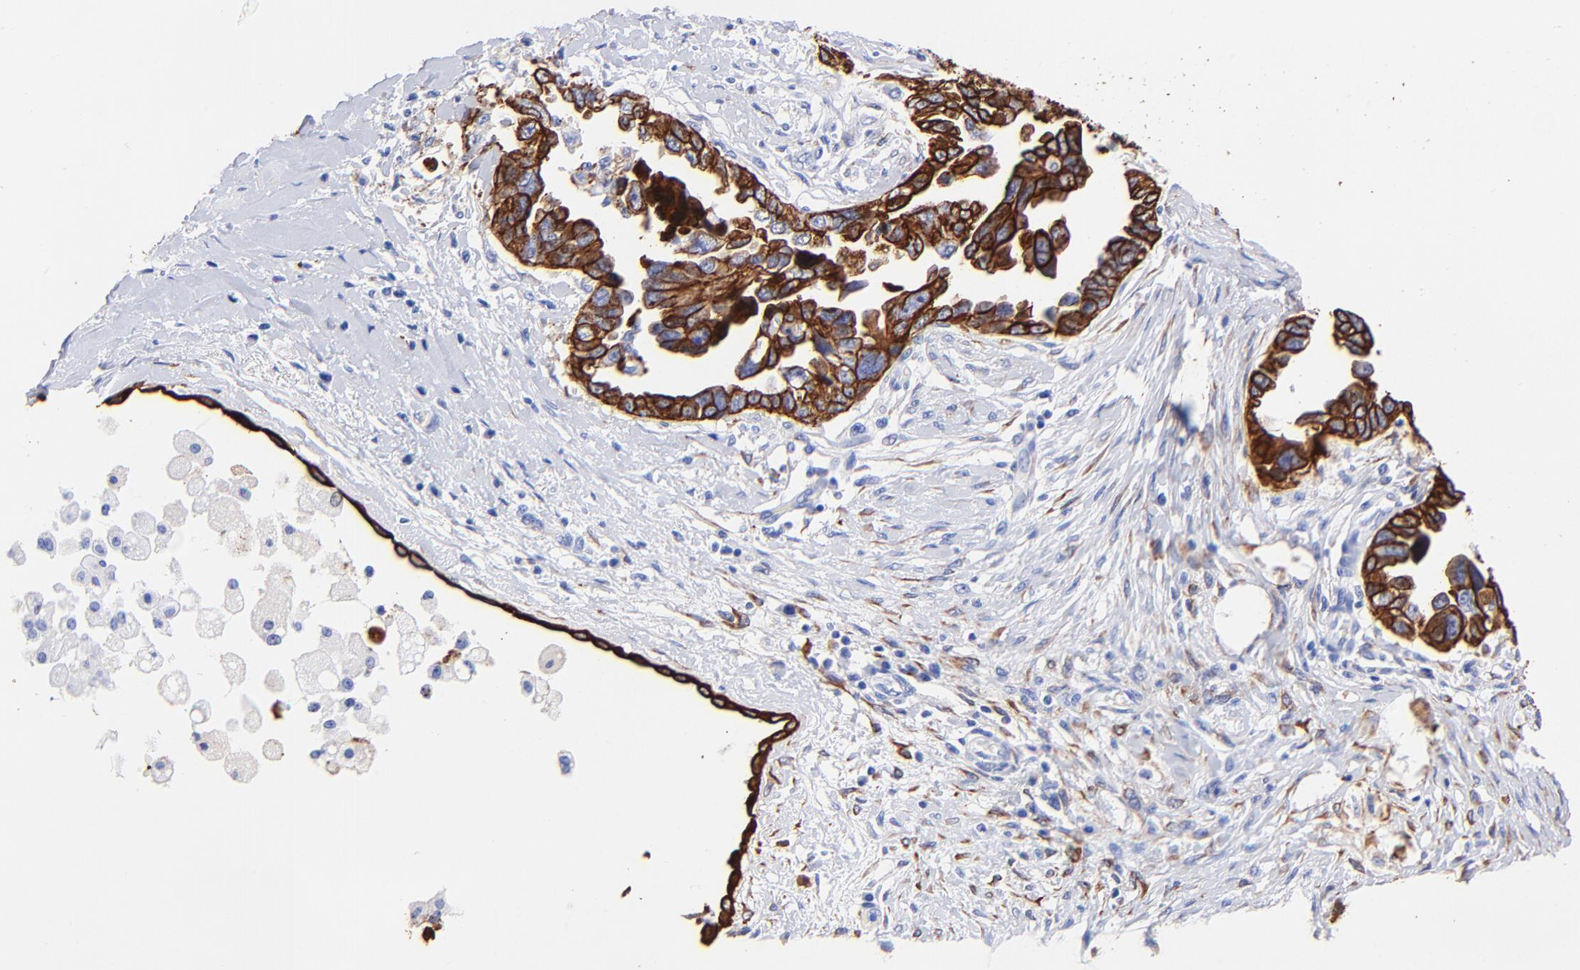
{"staining": {"intensity": "strong", "quantity": ">75%", "location": "cytoplasmic/membranous"}, "tissue": "ovarian cancer", "cell_type": "Tumor cells", "image_type": "cancer", "snomed": [{"axis": "morphology", "description": "Cystadenocarcinoma, serous, NOS"}, {"axis": "topography", "description": "Ovary"}], "caption": "The image demonstrates a brown stain indicating the presence of a protein in the cytoplasmic/membranous of tumor cells in ovarian cancer (serous cystadenocarcinoma).", "gene": "KRT19", "patient": {"sex": "female", "age": 63}}